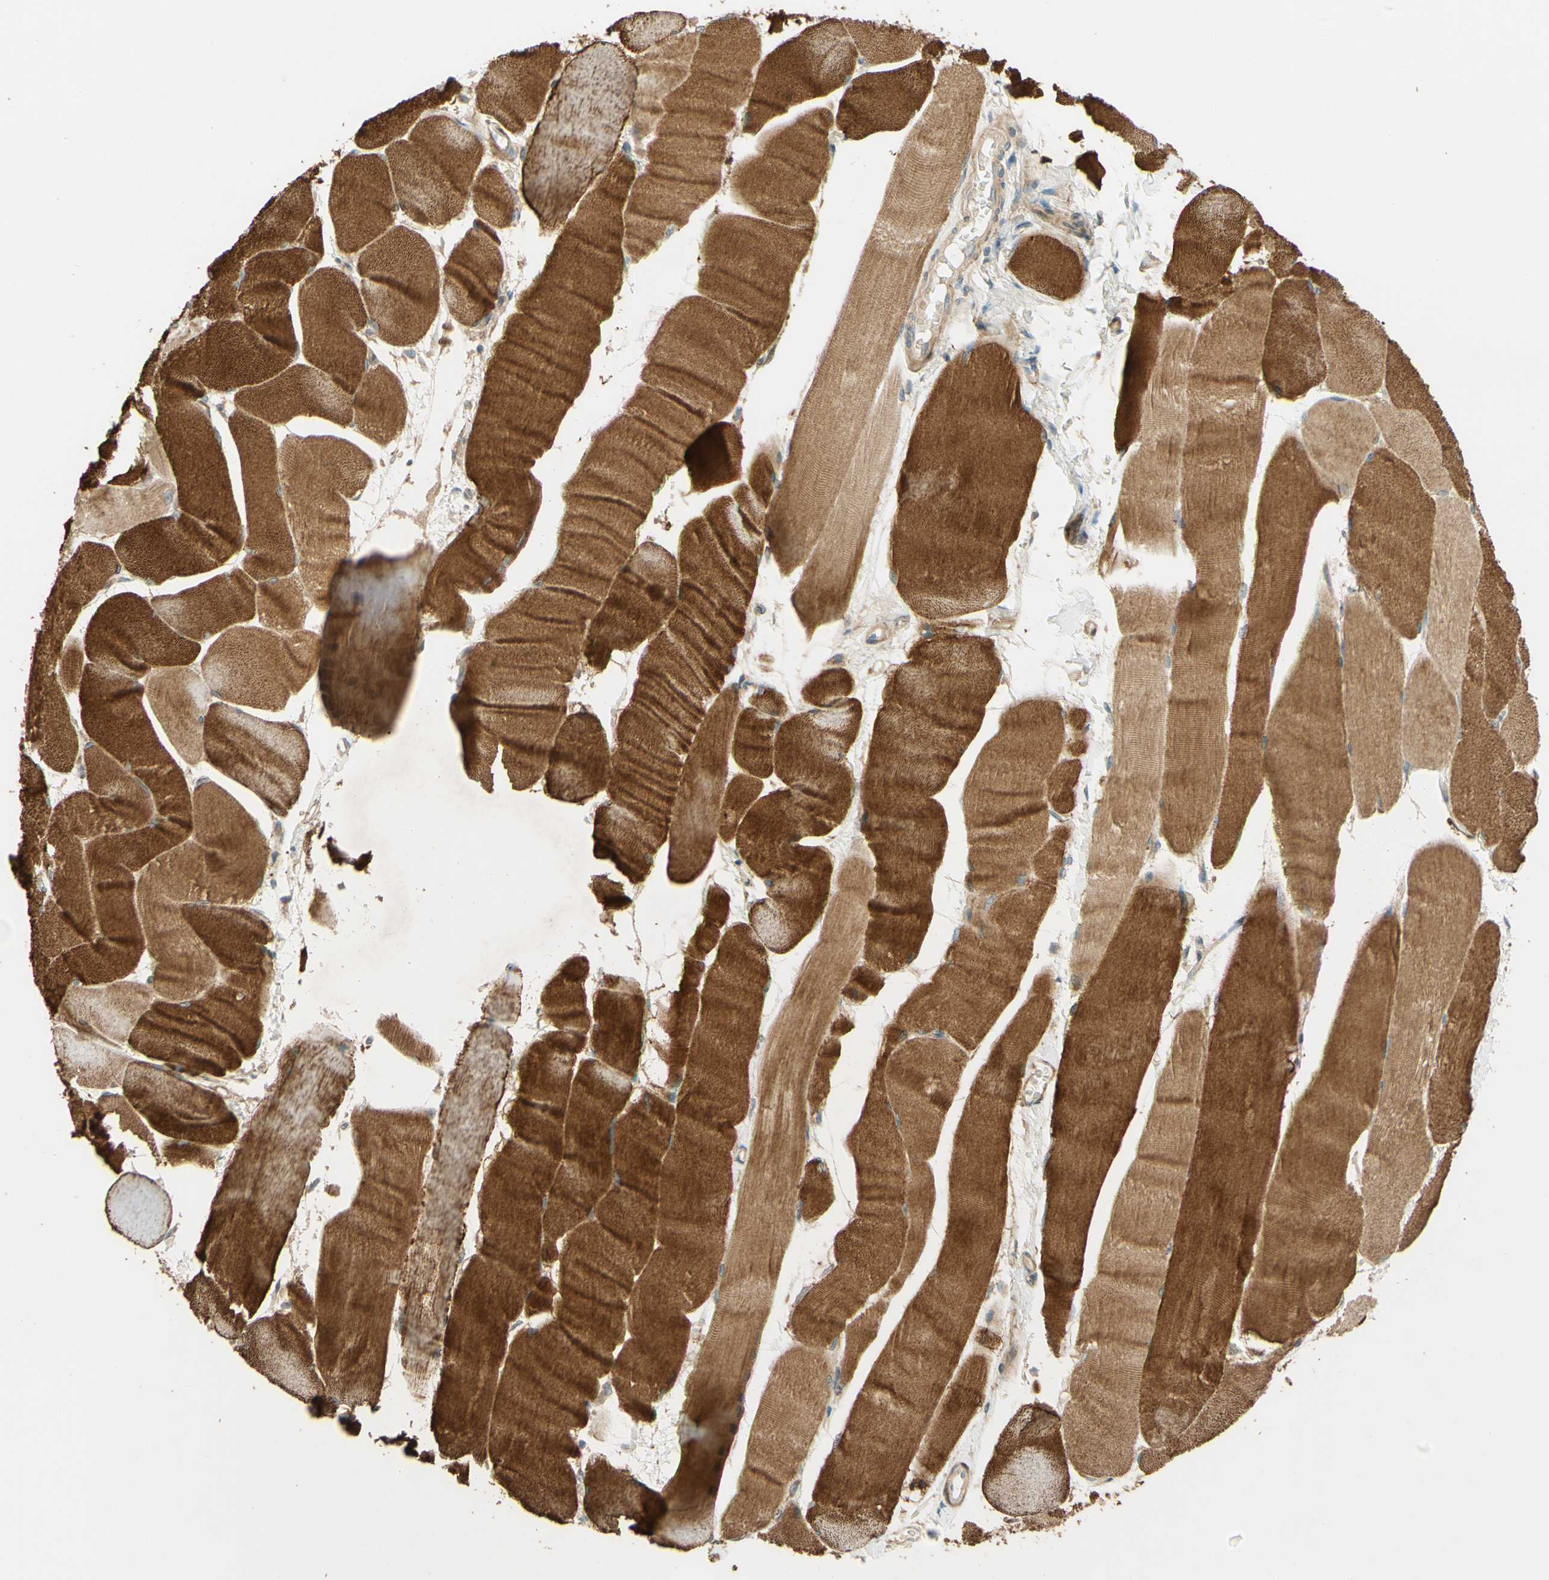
{"staining": {"intensity": "strong", "quantity": ">75%", "location": "cytoplasmic/membranous"}, "tissue": "skeletal muscle", "cell_type": "Myocytes", "image_type": "normal", "snomed": [{"axis": "morphology", "description": "Normal tissue, NOS"}, {"axis": "morphology", "description": "Squamous cell carcinoma, NOS"}, {"axis": "topography", "description": "Skeletal muscle"}], "caption": "Protein expression analysis of normal human skeletal muscle reveals strong cytoplasmic/membranous staining in about >75% of myocytes.", "gene": "ADAM17", "patient": {"sex": "male", "age": 51}}